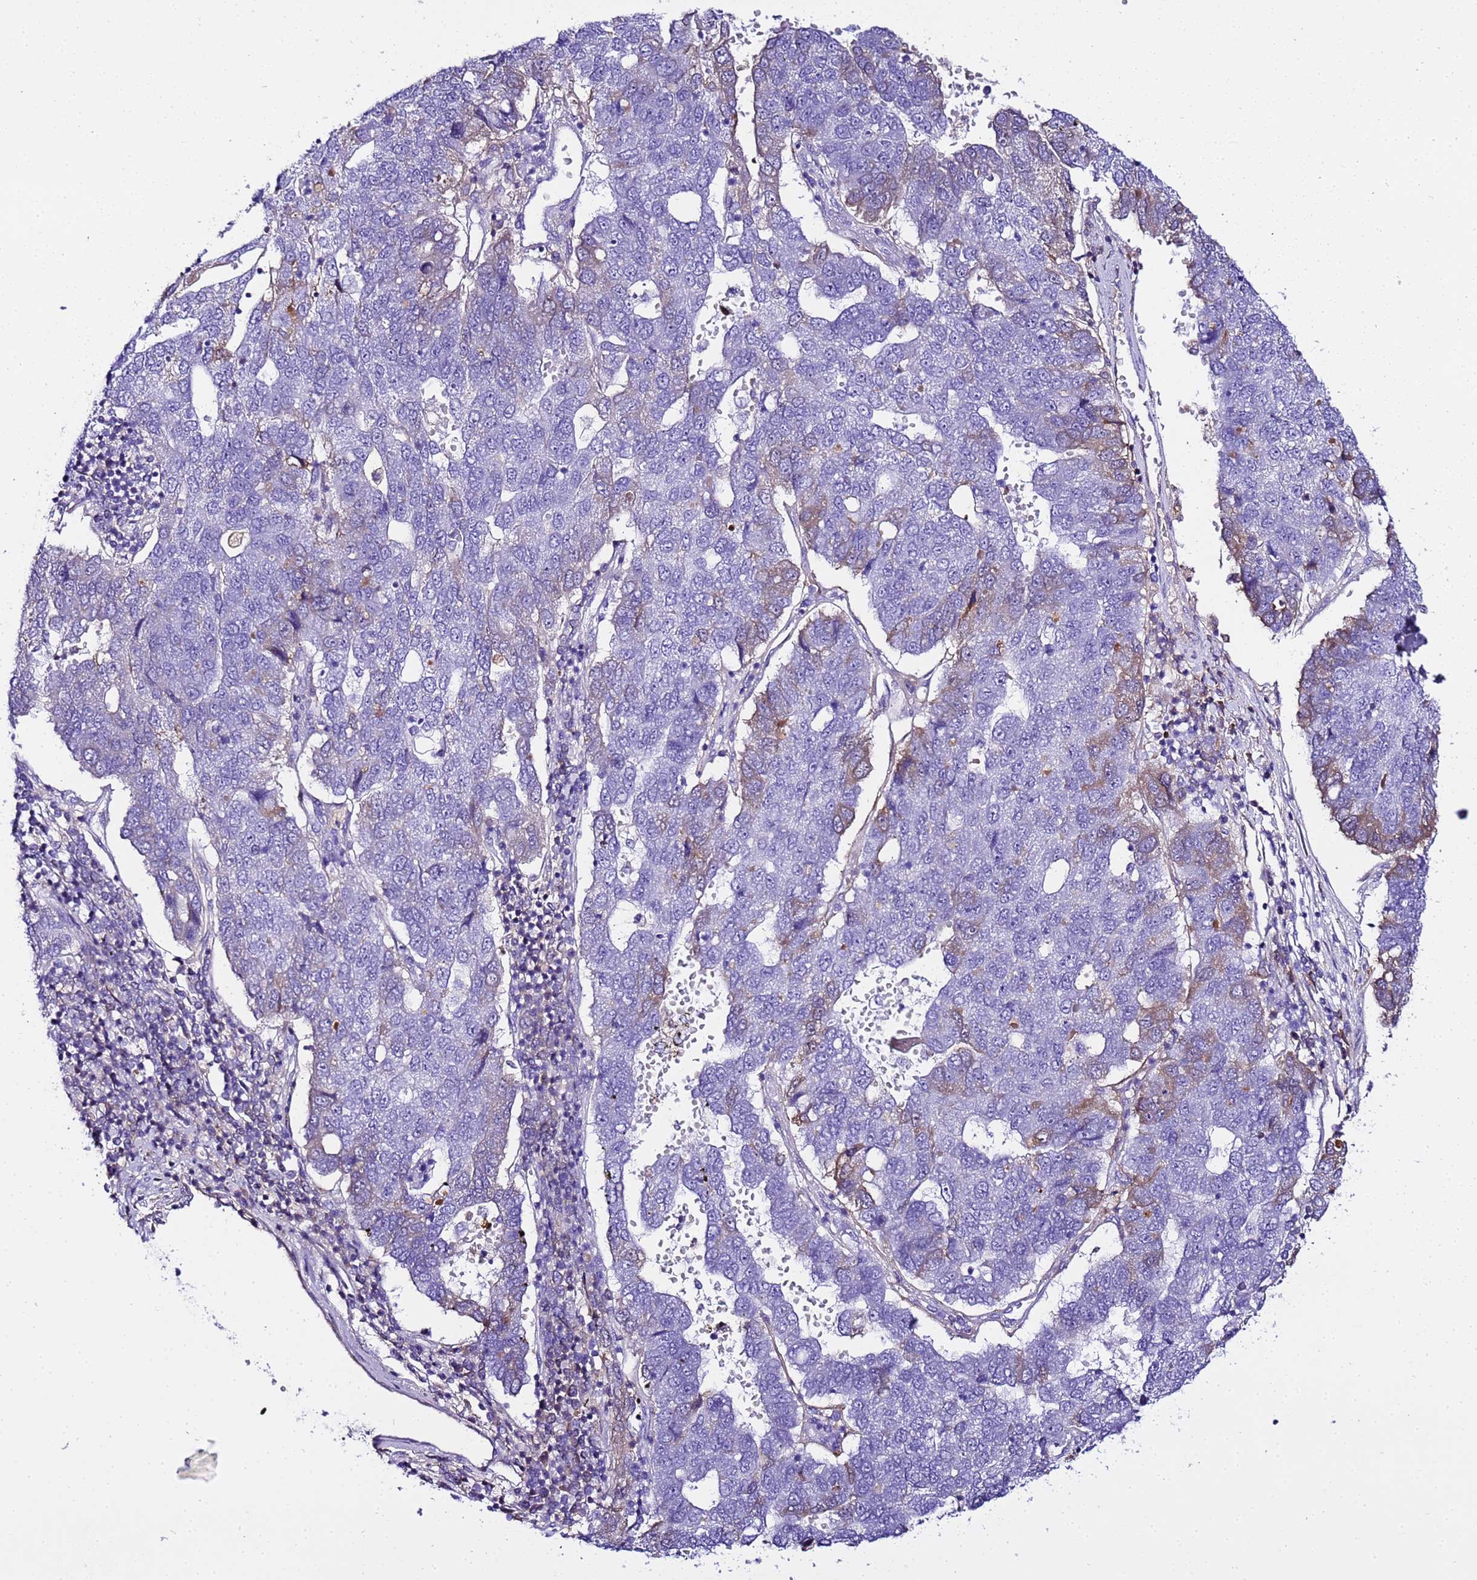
{"staining": {"intensity": "weak", "quantity": "<25%", "location": "cytoplasmic/membranous"}, "tissue": "pancreatic cancer", "cell_type": "Tumor cells", "image_type": "cancer", "snomed": [{"axis": "morphology", "description": "Adenocarcinoma, NOS"}, {"axis": "topography", "description": "Pancreas"}], "caption": "Immunohistochemistry image of adenocarcinoma (pancreatic) stained for a protein (brown), which shows no staining in tumor cells.", "gene": "CFHR2", "patient": {"sex": "female", "age": 61}}